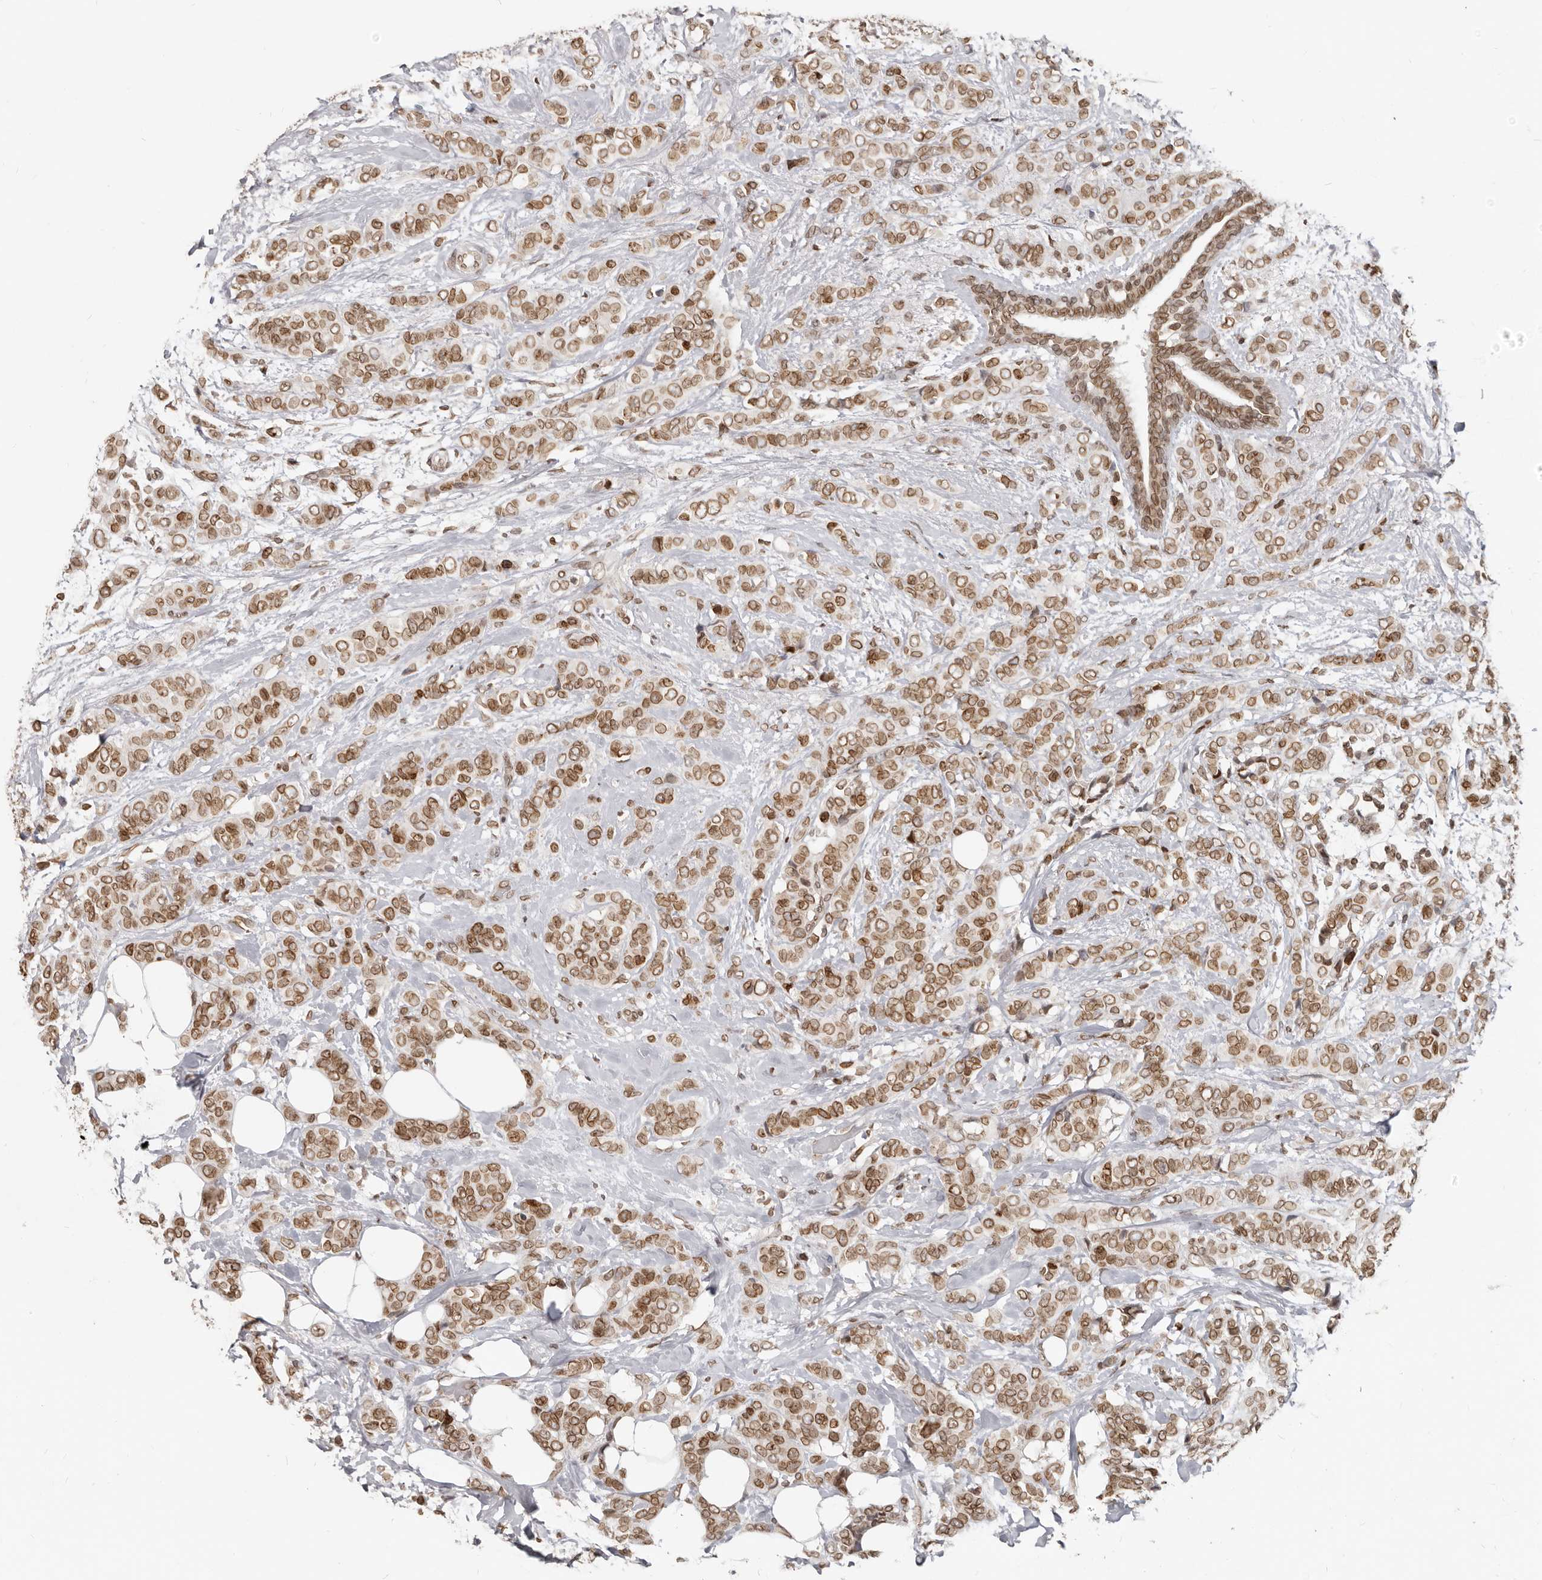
{"staining": {"intensity": "moderate", "quantity": ">75%", "location": "nuclear"}, "tissue": "breast cancer", "cell_type": "Tumor cells", "image_type": "cancer", "snomed": [{"axis": "morphology", "description": "Lobular carcinoma"}, {"axis": "topography", "description": "Breast"}], "caption": "This histopathology image exhibits immunohistochemistry (IHC) staining of human breast cancer, with medium moderate nuclear expression in approximately >75% of tumor cells.", "gene": "NUP153", "patient": {"sex": "female", "age": 51}}